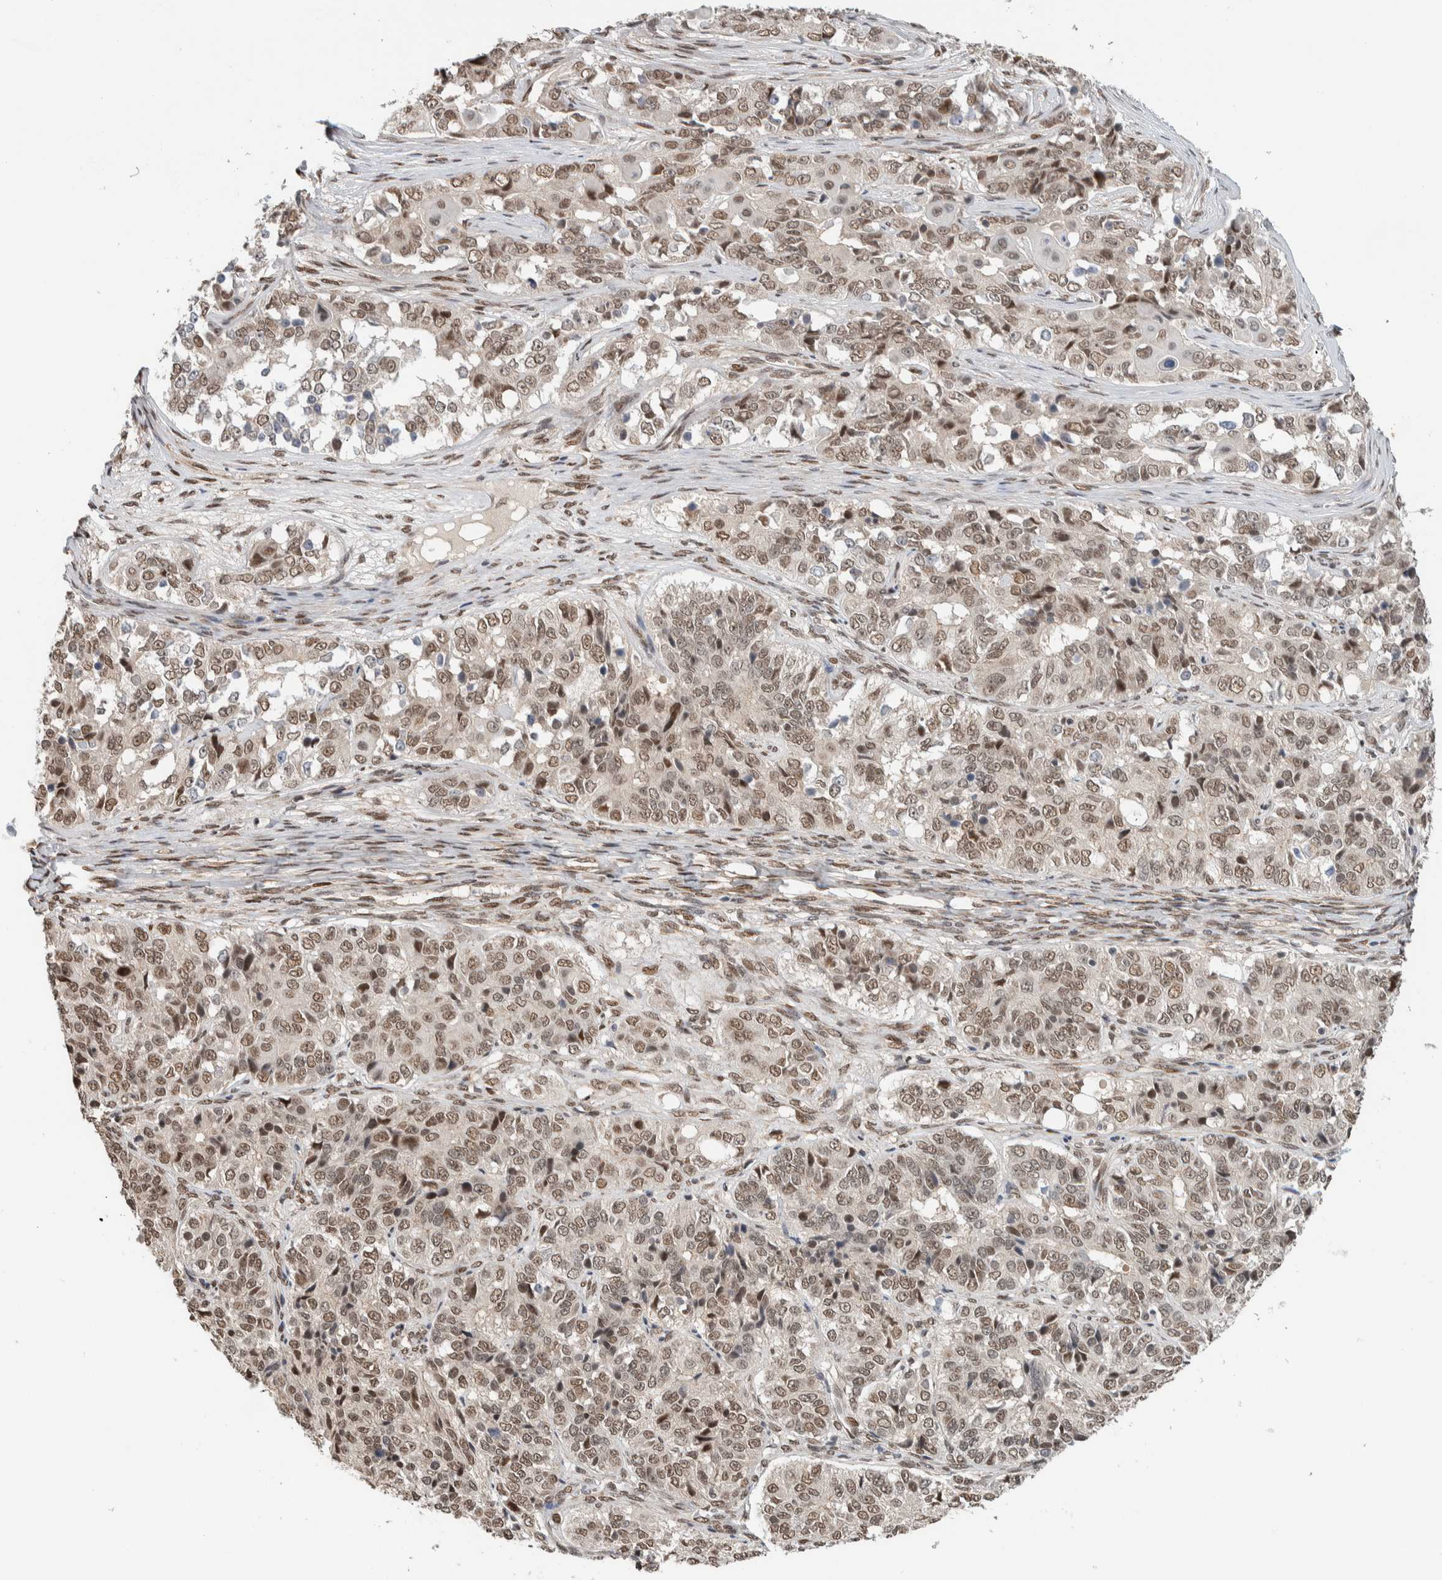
{"staining": {"intensity": "weak", "quantity": ">75%", "location": "nuclear"}, "tissue": "ovarian cancer", "cell_type": "Tumor cells", "image_type": "cancer", "snomed": [{"axis": "morphology", "description": "Carcinoma, endometroid"}, {"axis": "topography", "description": "Ovary"}], "caption": "Immunohistochemistry (IHC) of ovarian cancer demonstrates low levels of weak nuclear positivity in approximately >75% of tumor cells.", "gene": "TNRC18", "patient": {"sex": "female", "age": 51}}